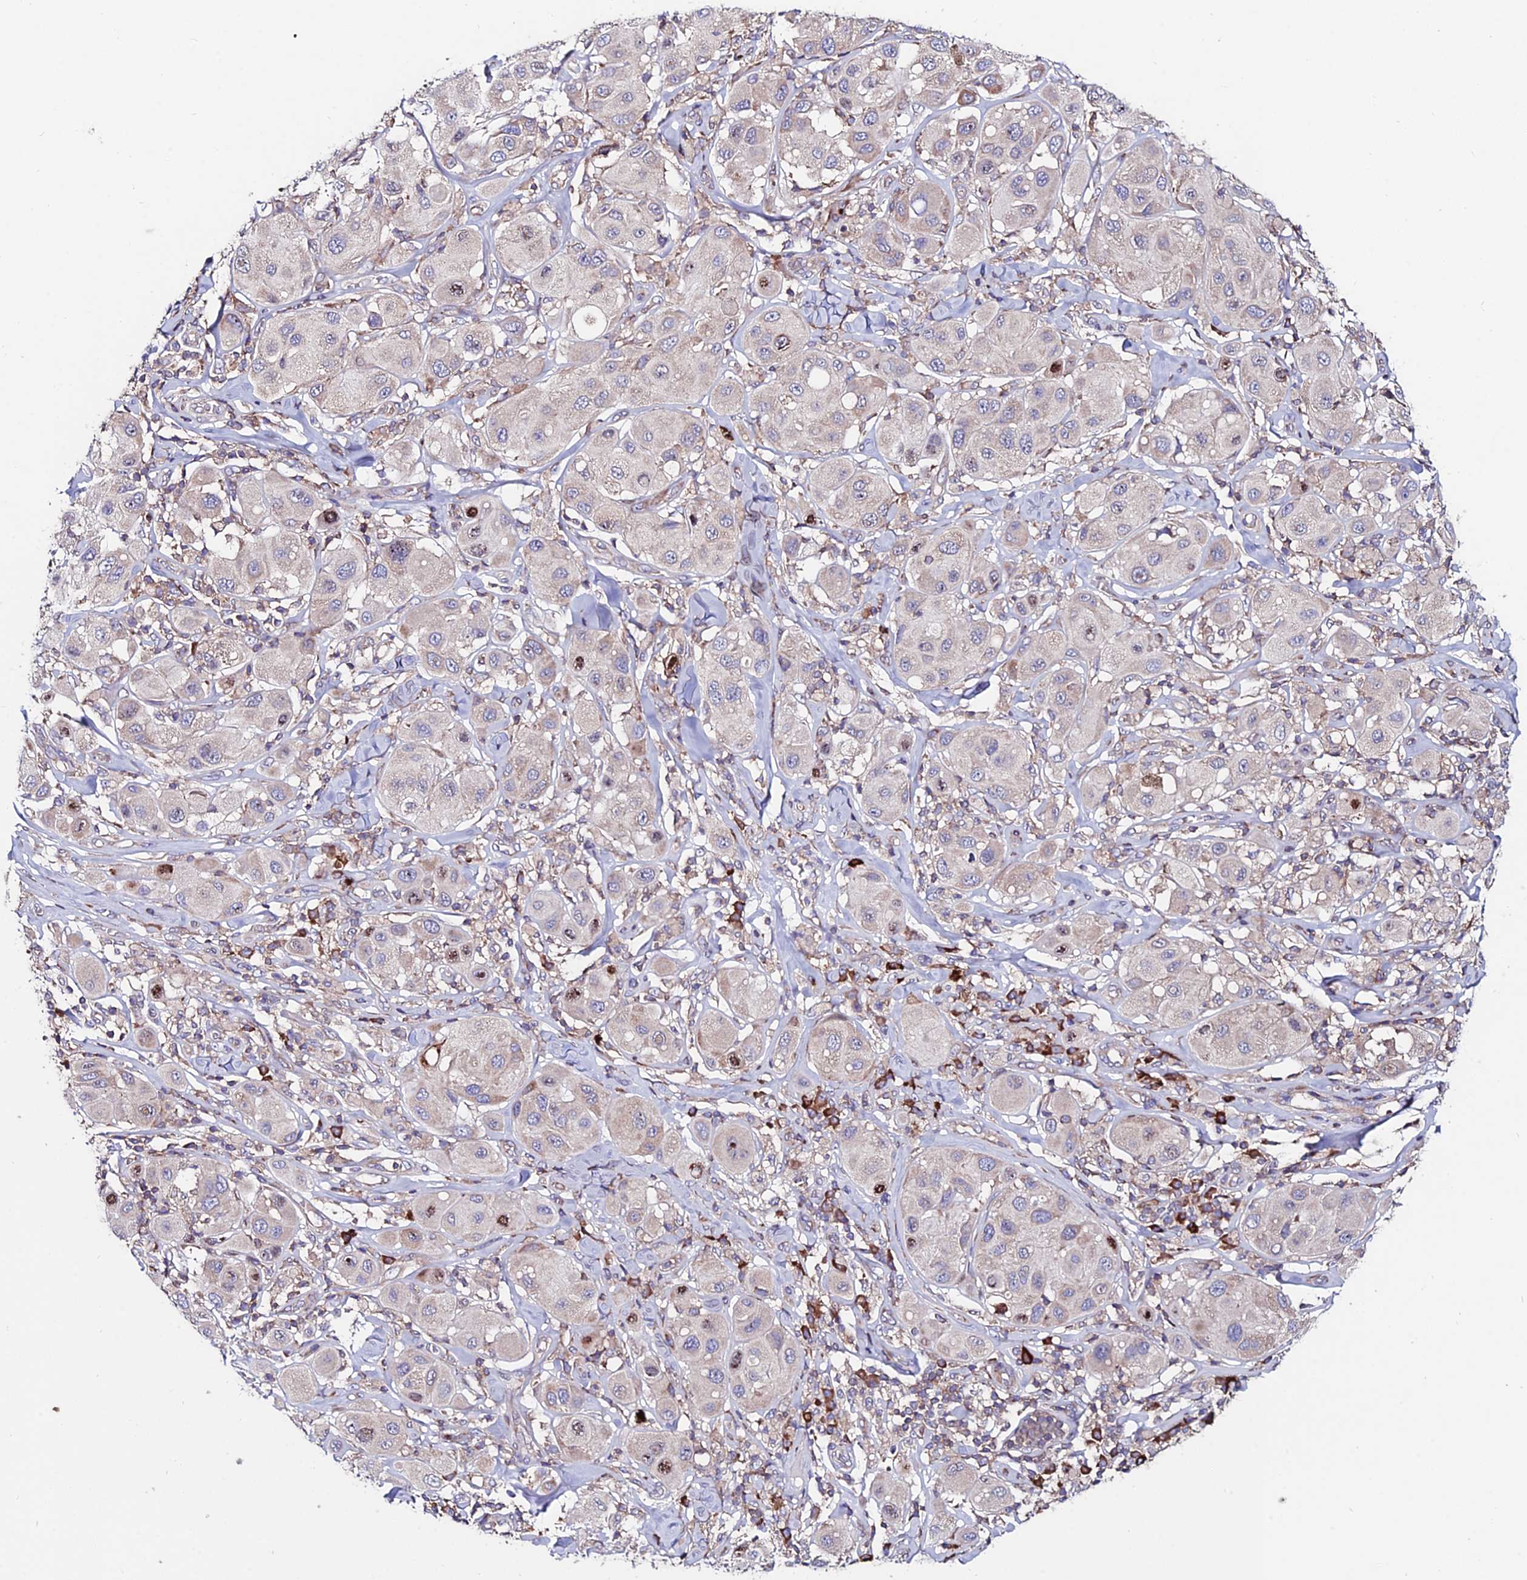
{"staining": {"intensity": "weak", "quantity": "<25%", "location": "cytoplasmic/membranous"}, "tissue": "melanoma", "cell_type": "Tumor cells", "image_type": "cancer", "snomed": [{"axis": "morphology", "description": "Malignant melanoma, Metastatic site"}, {"axis": "topography", "description": "Skin"}], "caption": "Tumor cells are negative for protein expression in human melanoma. (DAB IHC, high magnification).", "gene": "EIF3K", "patient": {"sex": "male", "age": 41}}